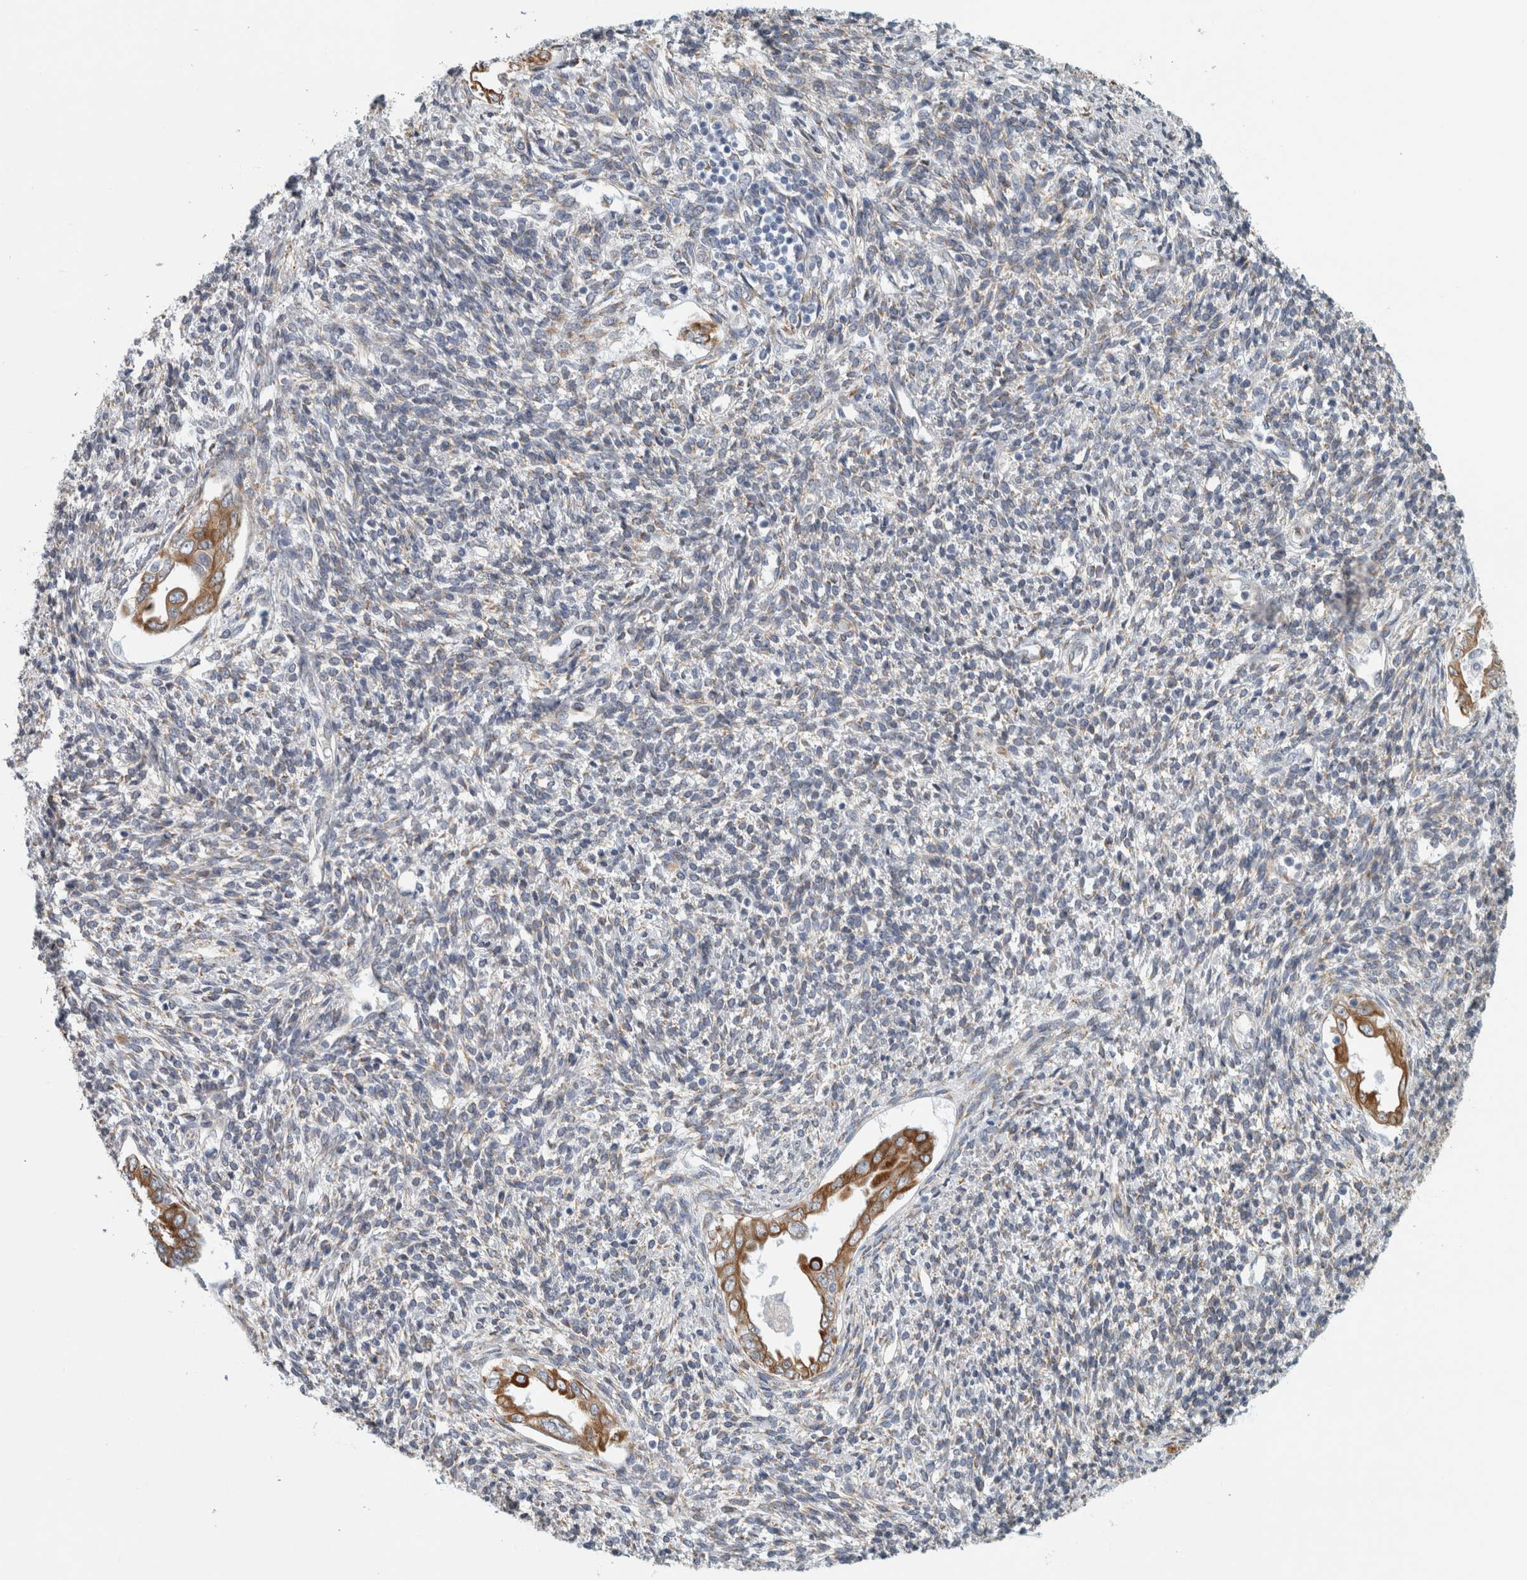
{"staining": {"intensity": "negative", "quantity": "none", "location": "none"}, "tissue": "endometrium", "cell_type": "Cells in endometrial stroma", "image_type": "normal", "snomed": [{"axis": "morphology", "description": "Normal tissue, NOS"}, {"axis": "topography", "description": "Endometrium"}], "caption": "The micrograph demonstrates no significant expression in cells in endometrial stroma of endometrium.", "gene": "B3GNT3", "patient": {"sex": "female", "age": 66}}